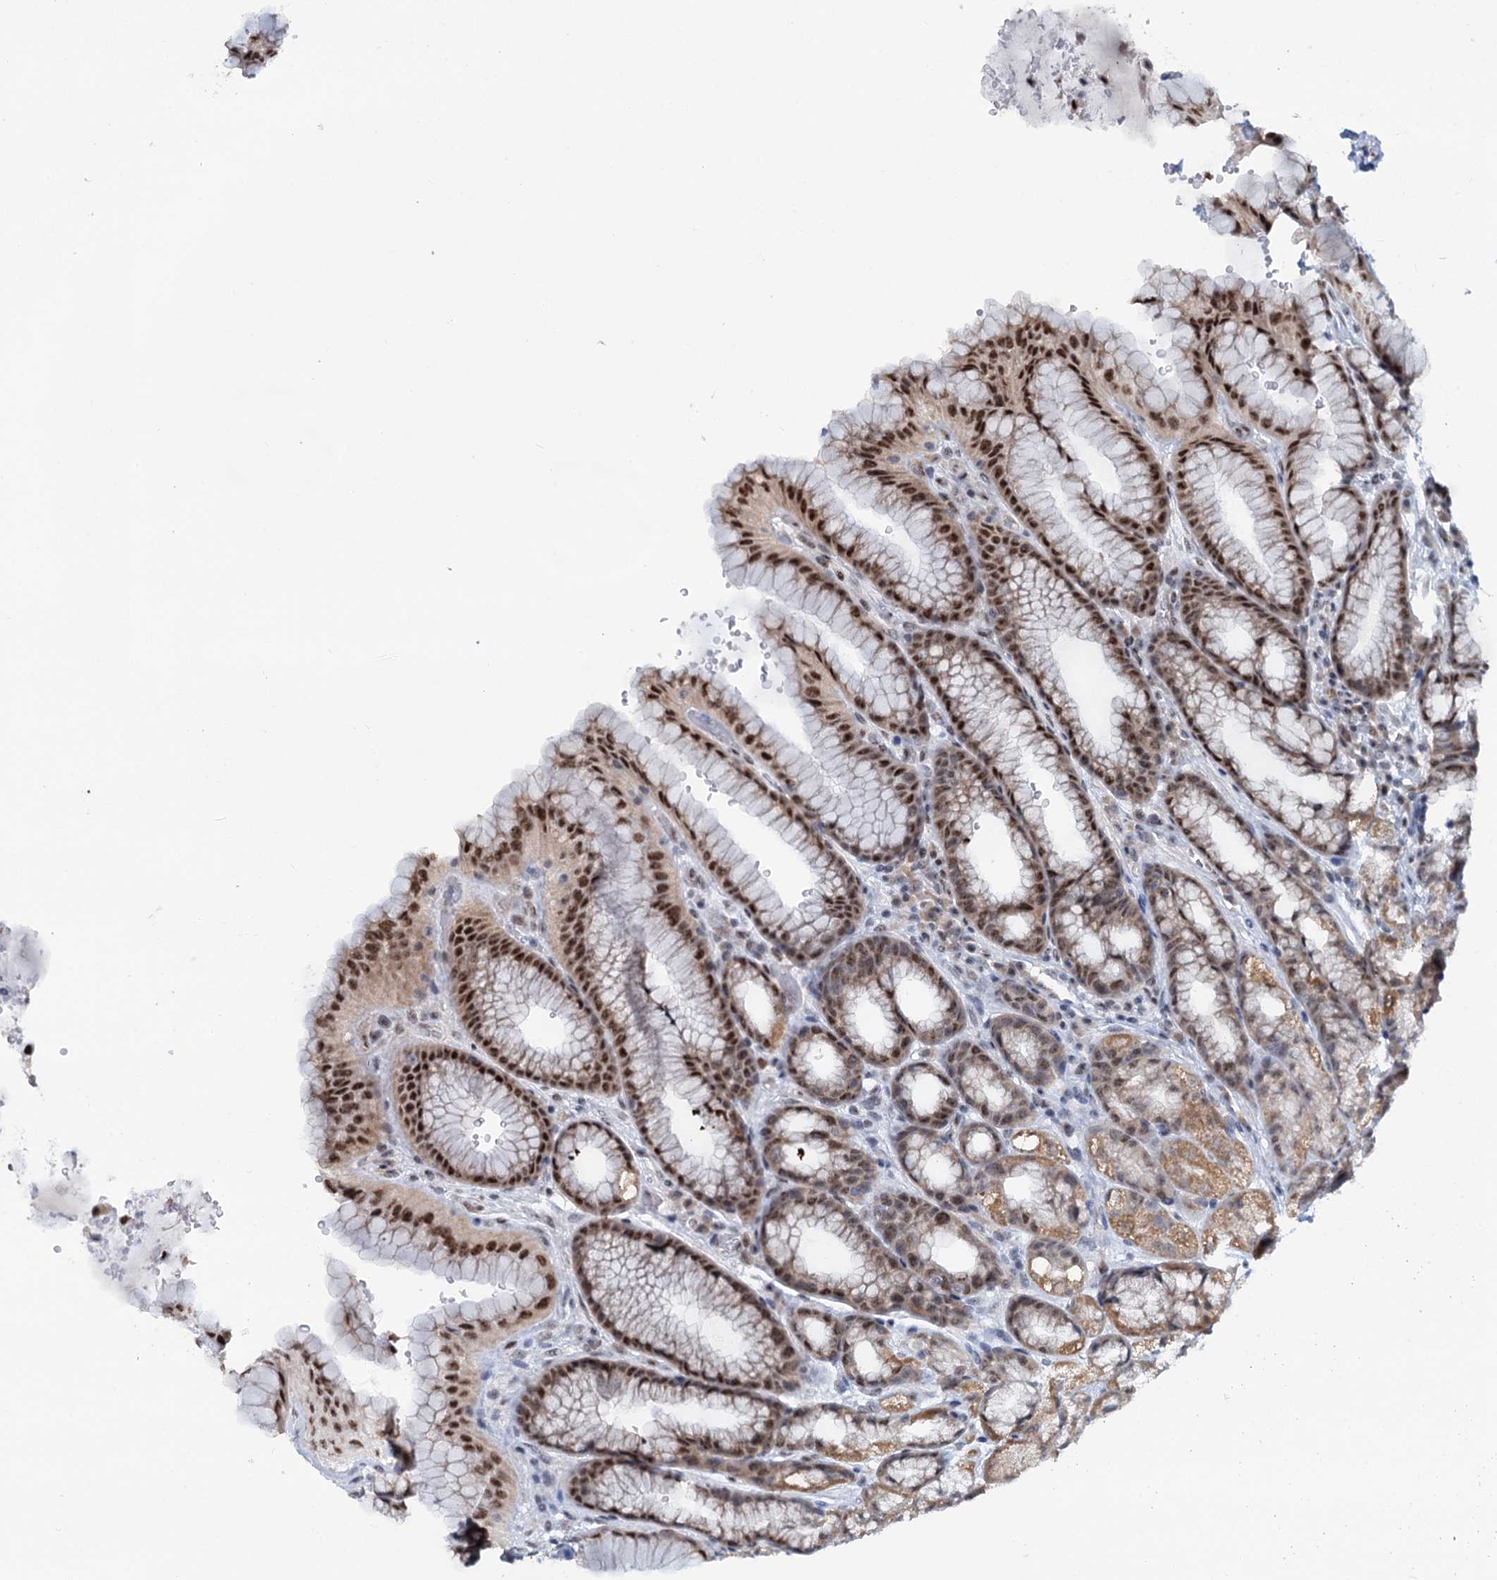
{"staining": {"intensity": "strong", "quantity": "<25%", "location": "cytoplasmic/membranous,nuclear"}, "tissue": "stomach", "cell_type": "Glandular cells", "image_type": "normal", "snomed": [{"axis": "morphology", "description": "Normal tissue, NOS"}, {"axis": "morphology", "description": "Adenocarcinoma, NOS"}, {"axis": "topography", "description": "Stomach"}], "caption": "Immunohistochemistry (IHC) staining of benign stomach, which exhibits medium levels of strong cytoplasmic/membranous,nuclear expression in about <25% of glandular cells indicating strong cytoplasmic/membranous,nuclear protein expression. The staining was performed using DAB (3,3'-diaminobenzidine) (brown) for protein detection and nuclei were counterstained in hematoxylin (blue).", "gene": "SREK1", "patient": {"sex": "male", "age": 57}}